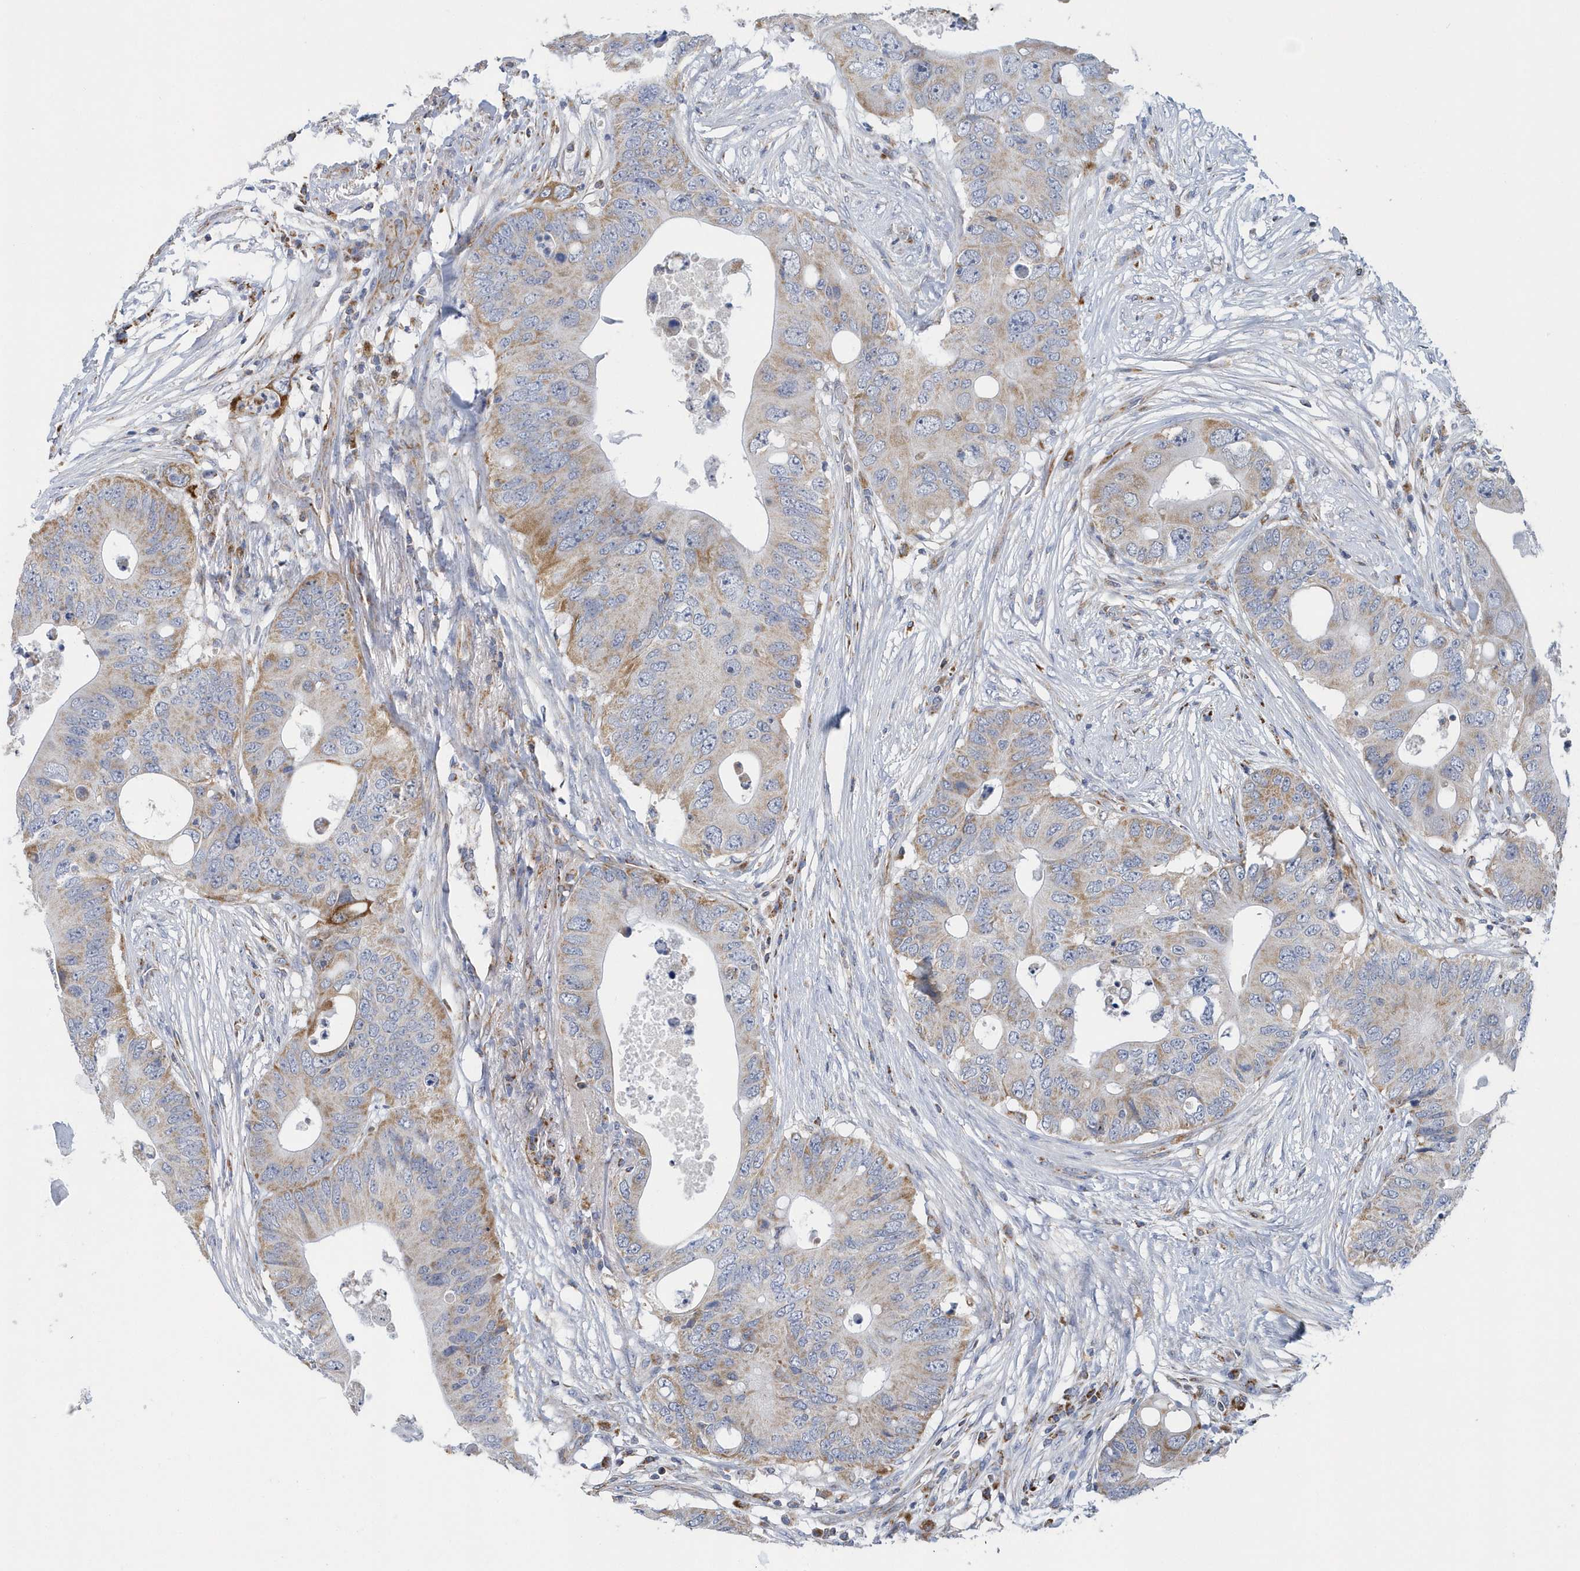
{"staining": {"intensity": "moderate", "quantity": "25%-75%", "location": "cytoplasmic/membranous"}, "tissue": "colorectal cancer", "cell_type": "Tumor cells", "image_type": "cancer", "snomed": [{"axis": "morphology", "description": "Adenocarcinoma, NOS"}, {"axis": "topography", "description": "Colon"}], "caption": "Approximately 25%-75% of tumor cells in human adenocarcinoma (colorectal) exhibit moderate cytoplasmic/membranous protein expression as visualized by brown immunohistochemical staining.", "gene": "VWA5B2", "patient": {"sex": "male", "age": 71}}